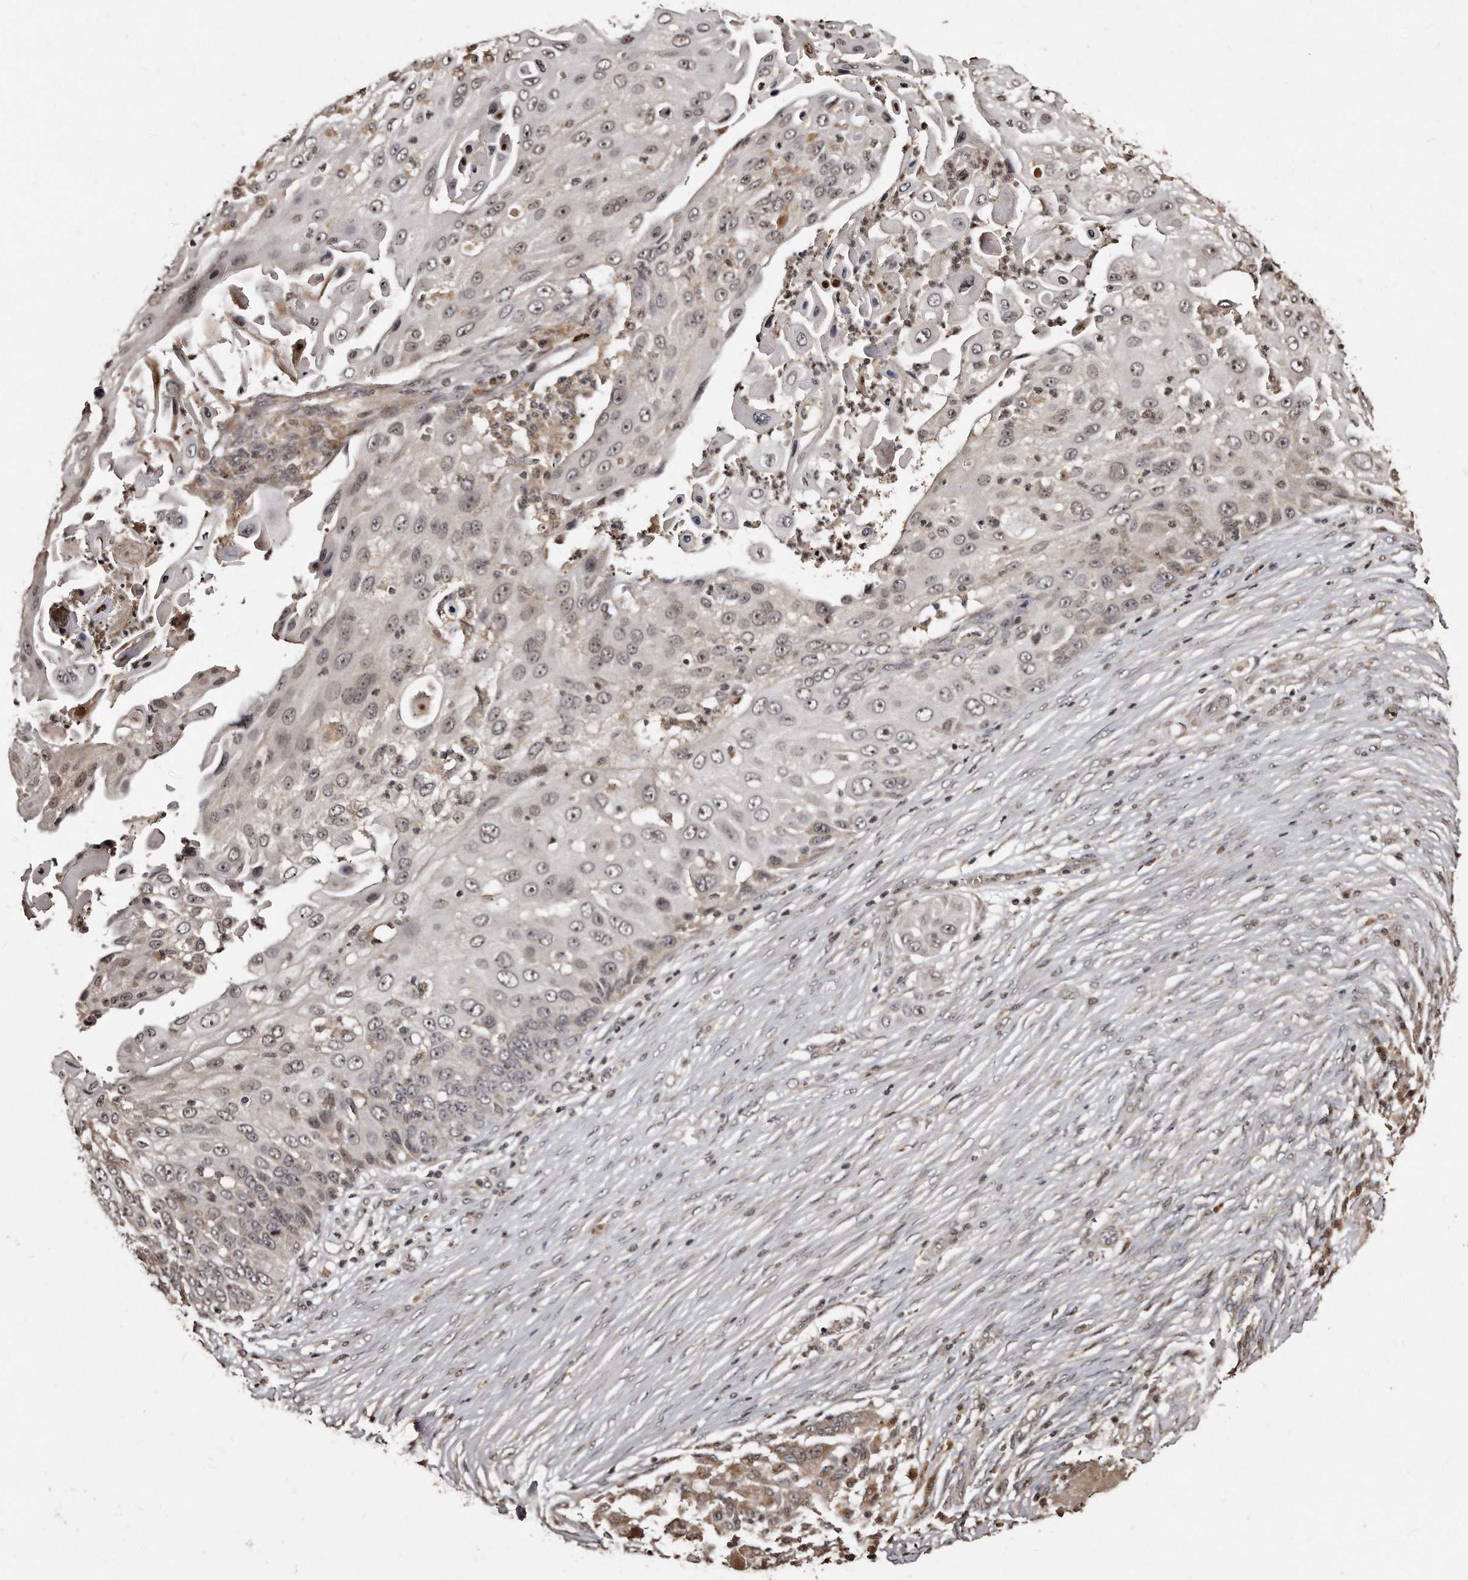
{"staining": {"intensity": "weak", "quantity": "25%-75%", "location": "cytoplasmic/membranous,nuclear"}, "tissue": "skin cancer", "cell_type": "Tumor cells", "image_type": "cancer", "snomed": [{"axis": "morphology", "description": "Squamous cell carcinoma, NOS"}, {"axis": "topography", "description": "Skin"}], "caption": "DAB immunohistochemical staining of human skin cancer exhibits weak cytoplasmic/membranous and nuclear protein positivity in about 25%-75% of tumor cells.", "gene": "TSHR", "patient": {"sex": "female", "age": 44}}